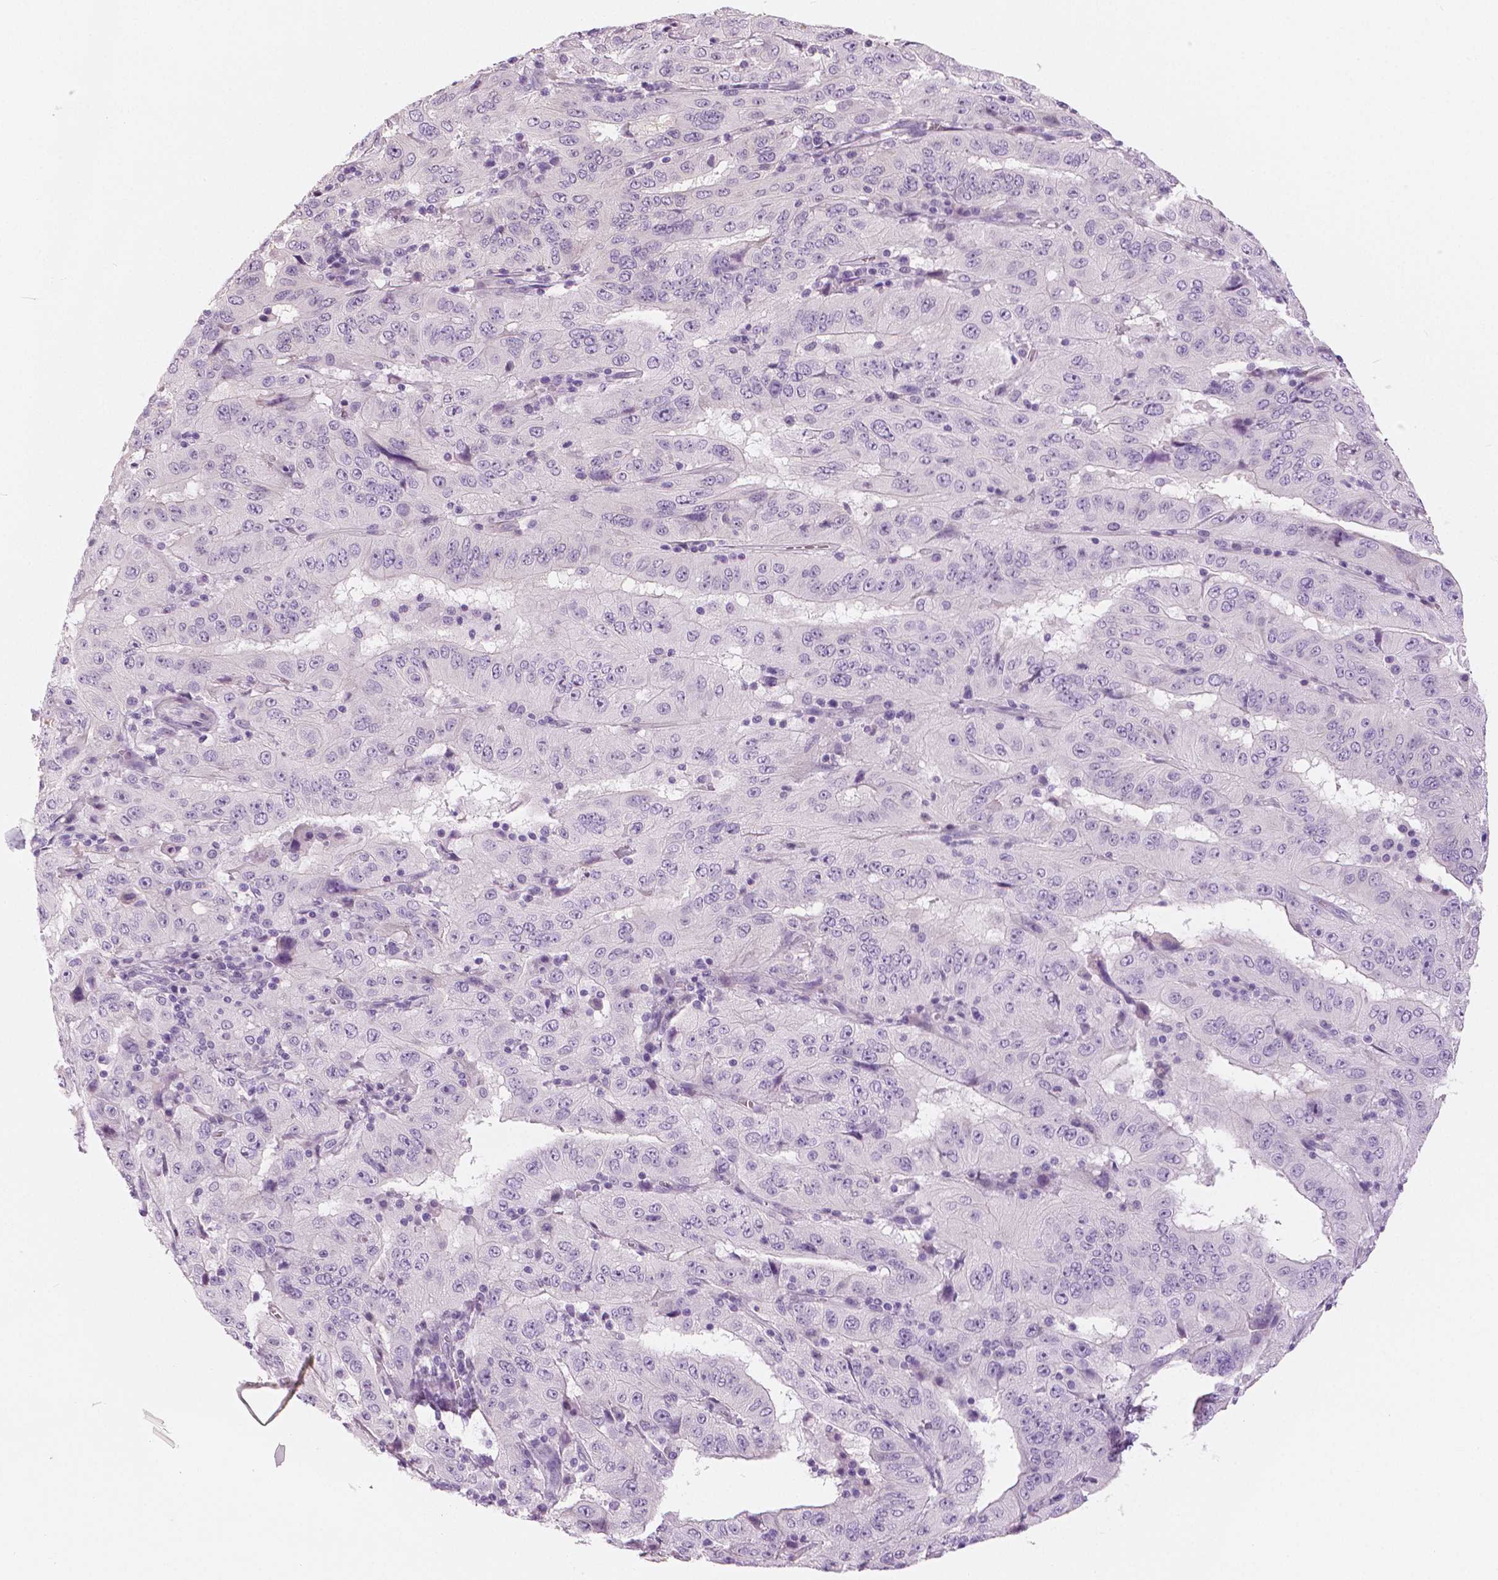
{"staining": {"intensity": "negative", "quantity": "none", "location": "none"}, "tissue": "pancreatic cancer", "cell_type": "Tumor cells", "image_type": "cancer", "snomed": [{"axis": "morphology", "description": "Adenocarcinoma, NOS"}, {"axis": "topography", "description": "Pancreas"}], "caption": "A high-resolution histopathology image shows immunohistochemistry staining of adenocarcinoma (pancreatic), which displays no significant expression in tumor cells.", "gene": "SLC24A1", "patient": {"sex": "male", "age": 63}}